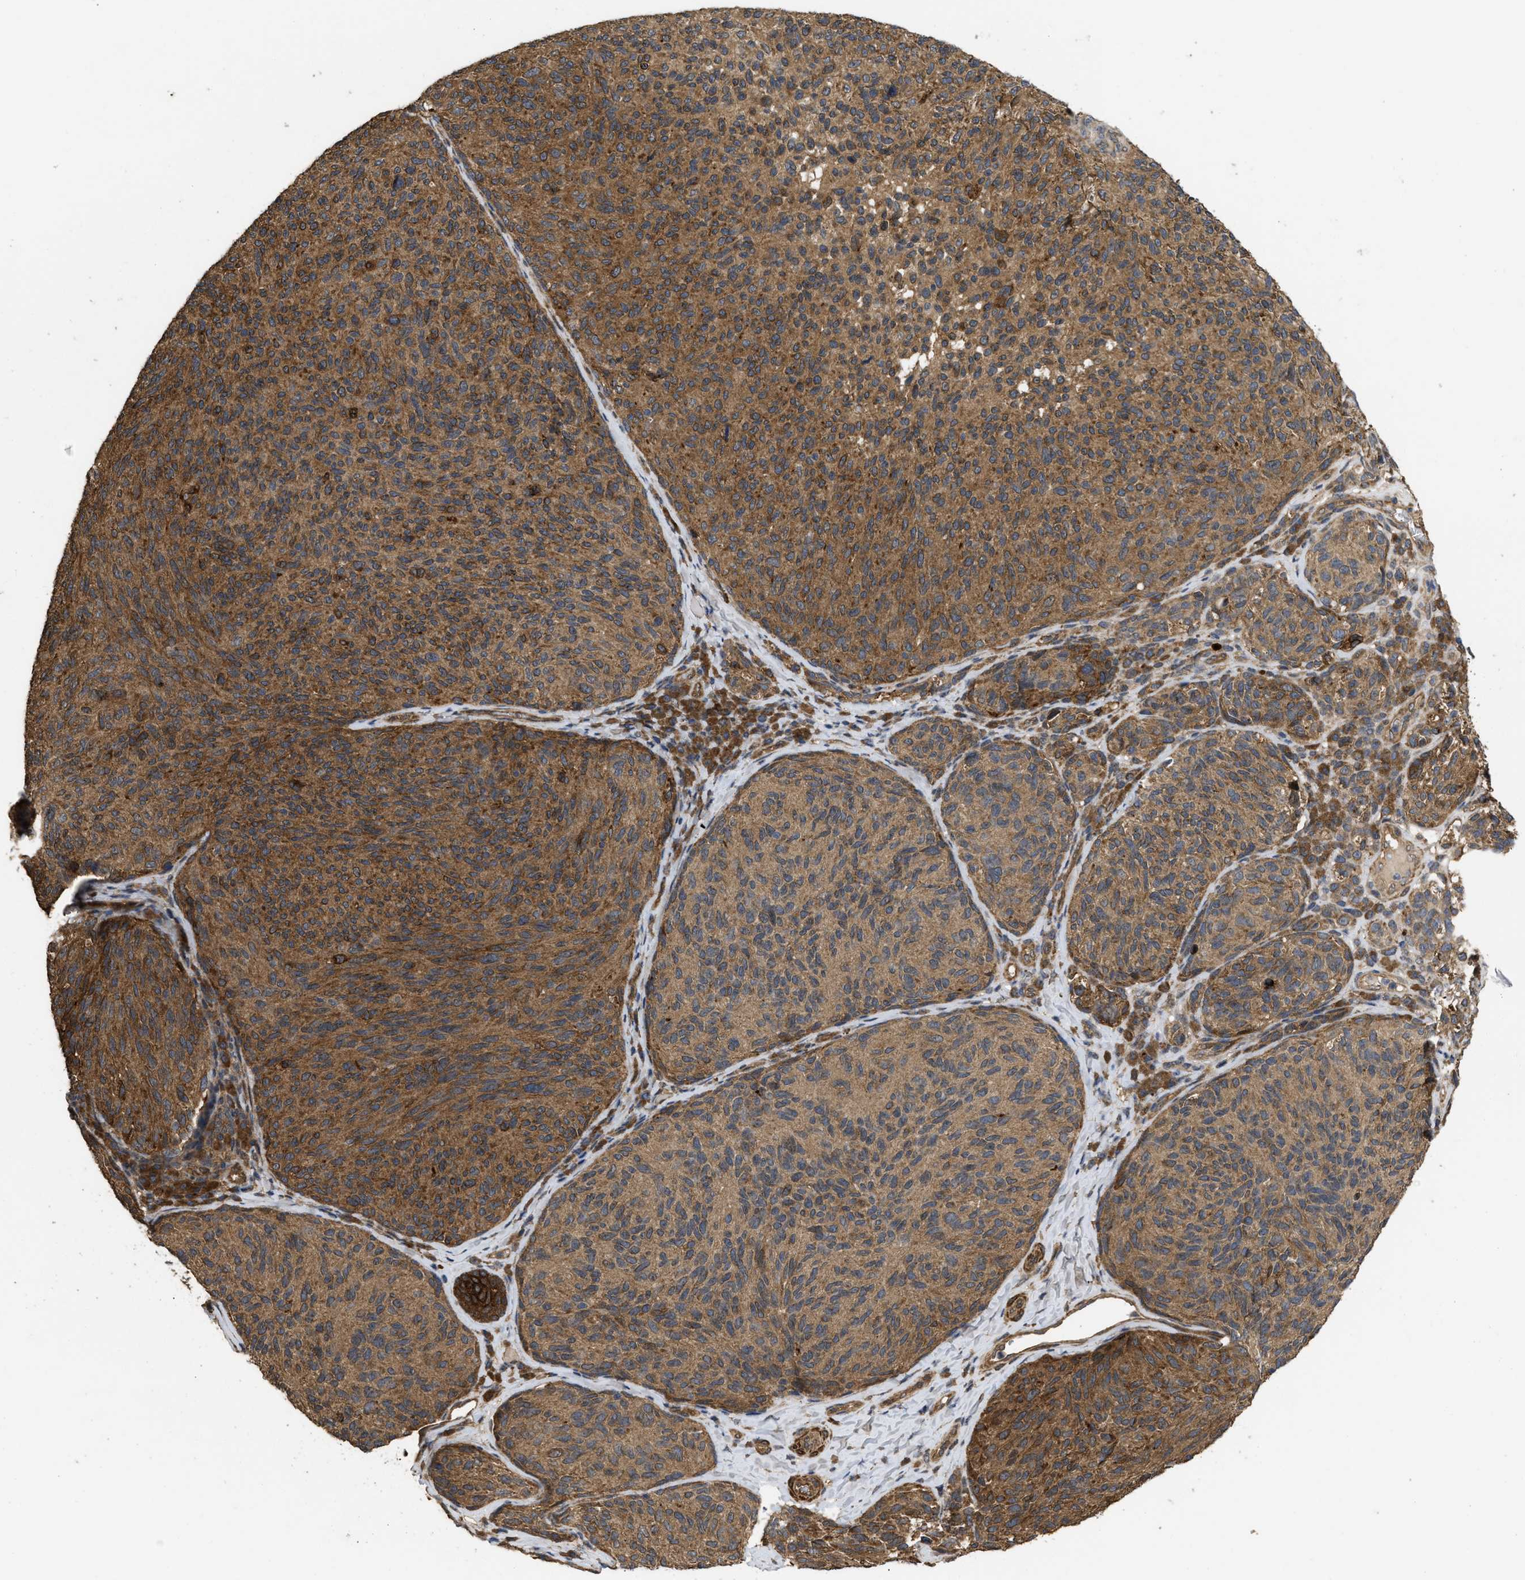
{"staining": {"intensity": "moderate", "quantity": ">75%", "location": "cytoplasmic/membranous"}, "tissue": "melanoma", "cell_type": "Tumor cells", "image_type": "cancer", "snomed": [{"axis": "morphology", "description": "Malignant melanoma, NOS"}, {"axis": "topography", "description": "Skin"}], "caption": "Malignant melanoma tissue demonstrates moderate cytoplasmic/membranous expression in about >75% of tumor cells, visualized by immunohistochemistry.", "gene": "FZD6", "patient": {"sex": "female", "age": 73}}